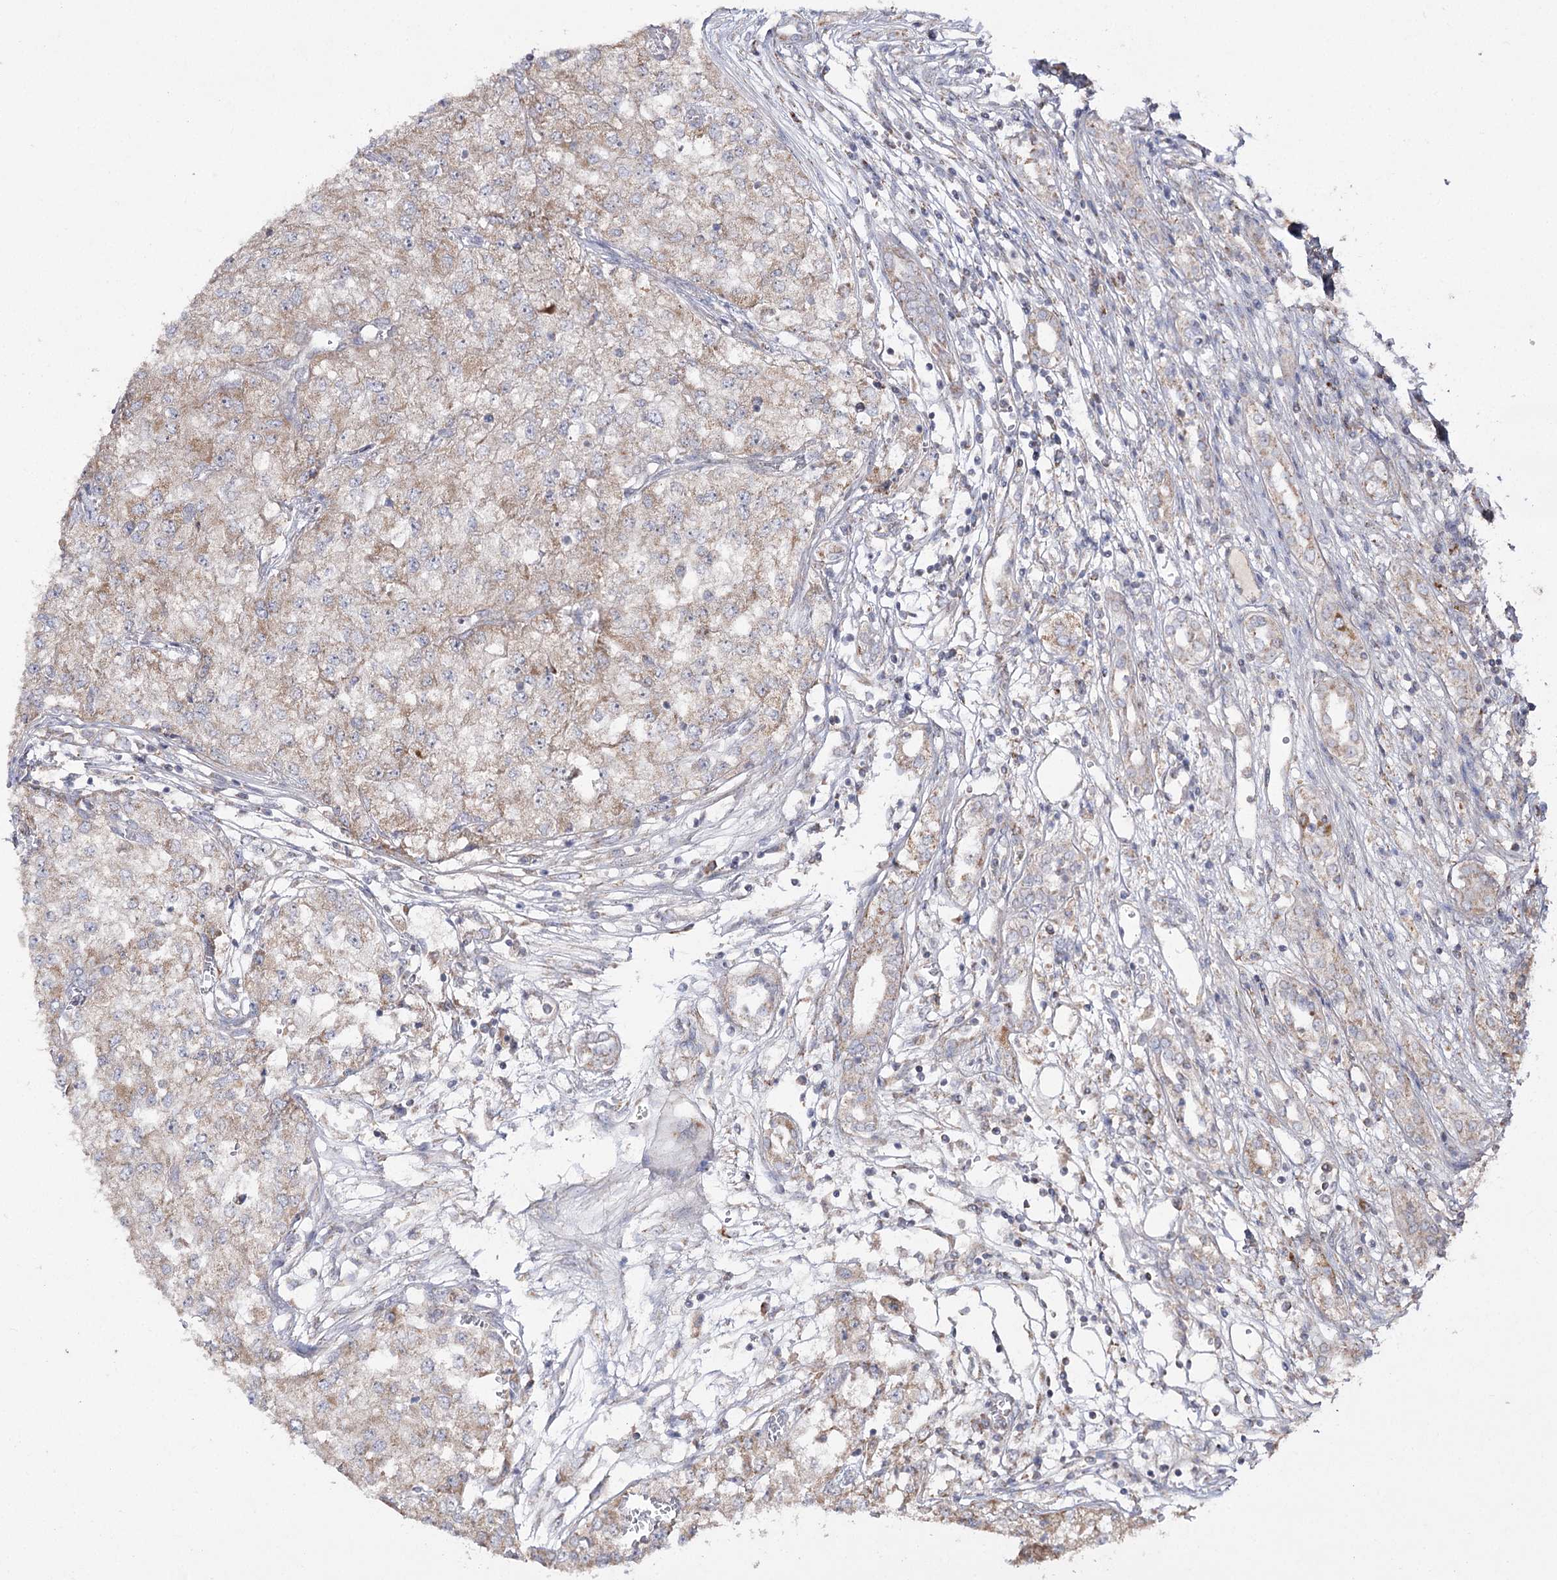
{"staining": {"intensity": "weak", "quantity": "<25%", "location": "cytoplasmic/membranous"}, "tissue": "renal cancer", "cell_type": "Tumor cells", "image_type": "cancer", "snomed": [{"axis": "morphology", "description": "Adenocarcinoma, NOS"}, {"axis": "topography", "description": "Kidney"}], "caption": "This micrograph is of adenocarcinoma (renal) stained with immunohistochemistry (IHC) to label a protein in brown with the nuclei are counter-stained blue. There is no expression in tumor cells.", "gene": "NADK2", "patient": {"sex": "female", "age": 54}}